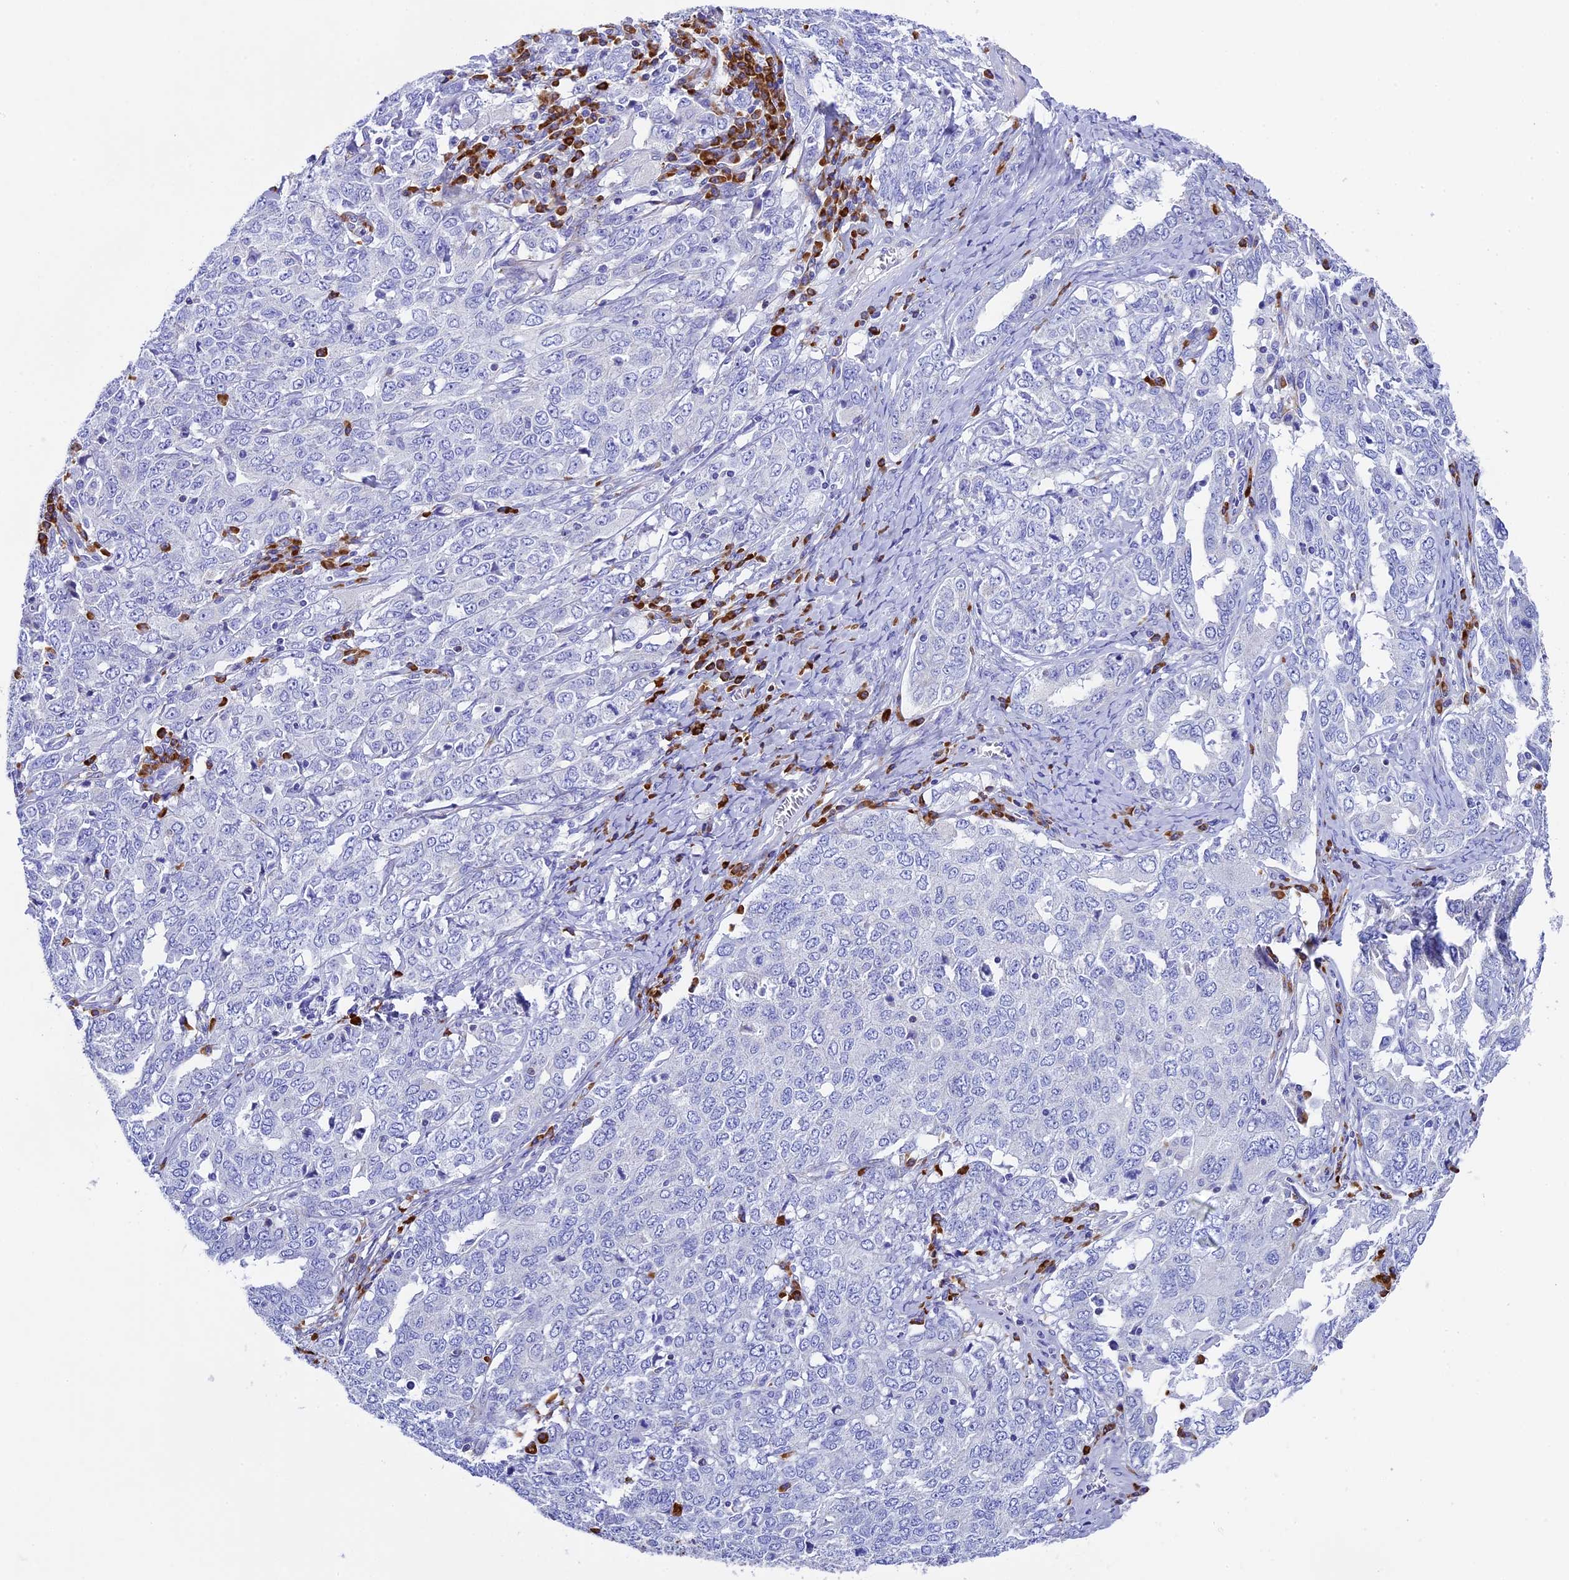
{"staining": {"intensity": "negative", "quantity": "none", "location": "none"}, "tissue": "ovarian cancer", "cell_type": "Tumor cells", "image_type": "cancer", "snomed": [{"axis": "morphology", "description": "Carcinoma, endometroid"}, {"axis": "topography", "description": "Ovary"}], "caption": "Immunohistochemistry image of neoplastic tissue: endometroid carcinoma (ovarian) stained with DAB (3,3'-diaminobenzidine) demonstrates no significant protein staining in tumor cells.", "gene": "FKBP11", "patient": {"sex": "female", "age": 62}}